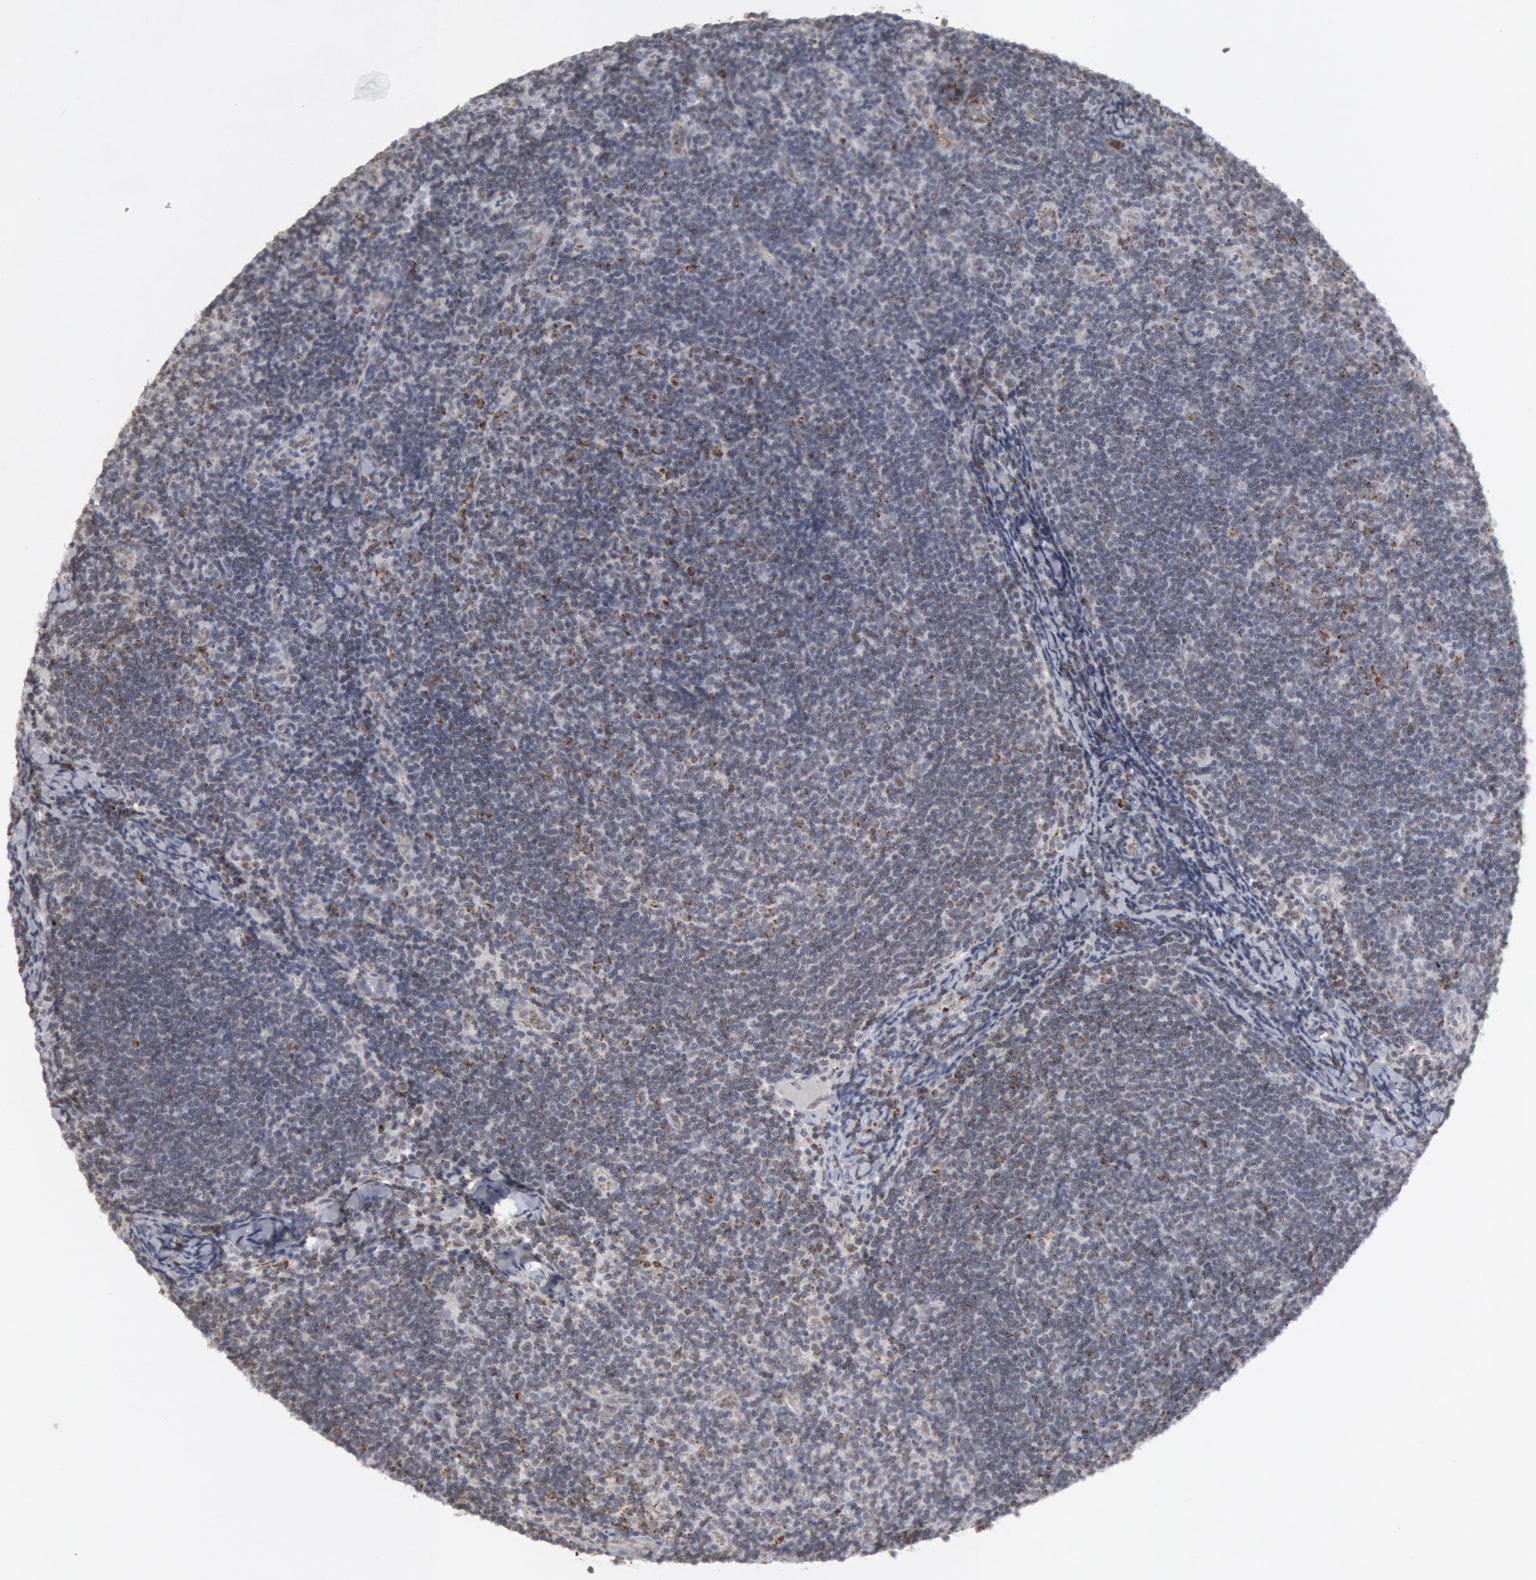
{"staining": {"intensity": "weak", "quantity": "25%-75%", "location": "cytoplasmic/membranous"}, "tissue": "lymphoma", "cell_type": "Tumor cells", "image_type": "cancer", "snomed": [{"axis": "morphology", "description": "Malignant lymphoma, non-Hodgkin's type, Low grade"}, {"axis": "topography", "description": "Lymph node"}], "caption": "Immunohistochemistry (IHC) micrograph of human lymphoma stained for a protein (brown), which reveals low levels of weak cytoplasmic/membranous positivity in approximately 25%-75% of tumor cells.", "gene": "CASP9", "patient": {"sex": "male", "age": 49}}